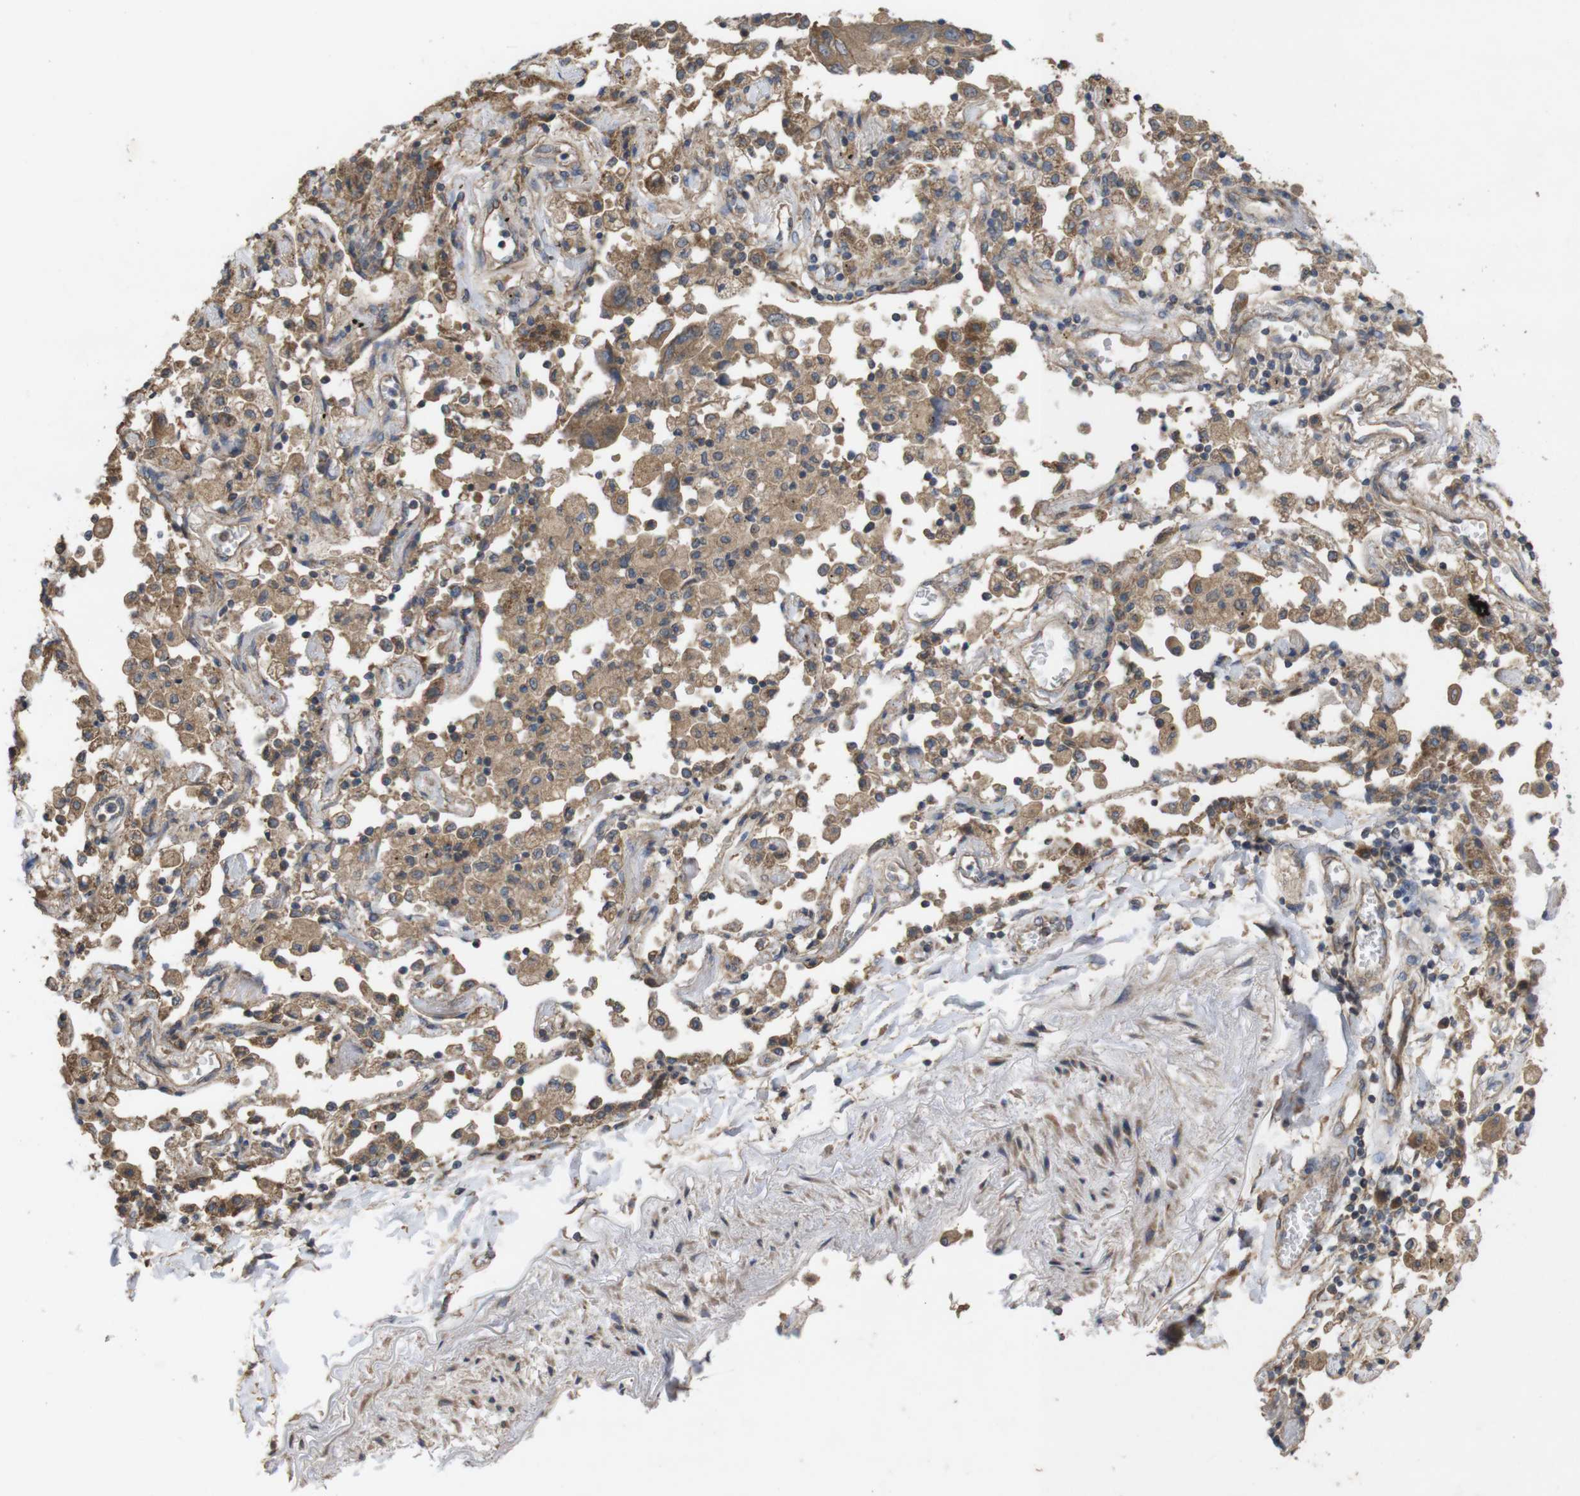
{"staining": {"intensity": "moderate", "quantity": ">75%", "location": "cytoplasmic/membranous"}, "tissue": "lung cancer", "cell_type": "Tumor cells", "image_type": "cancer", "snomed": [{"axis": "morphology", "description": "Adenocarcinoma, NOS"}, {"axis": "topography", "description": "Lung"}], "caption": "An image of lung adenocarcinoma stained for a protein reveals moderate cytoplasmic/membranous brown staining in tumor cells.", "gene": "KCNS3", "patient": {"sex": "female", "age": 65}}